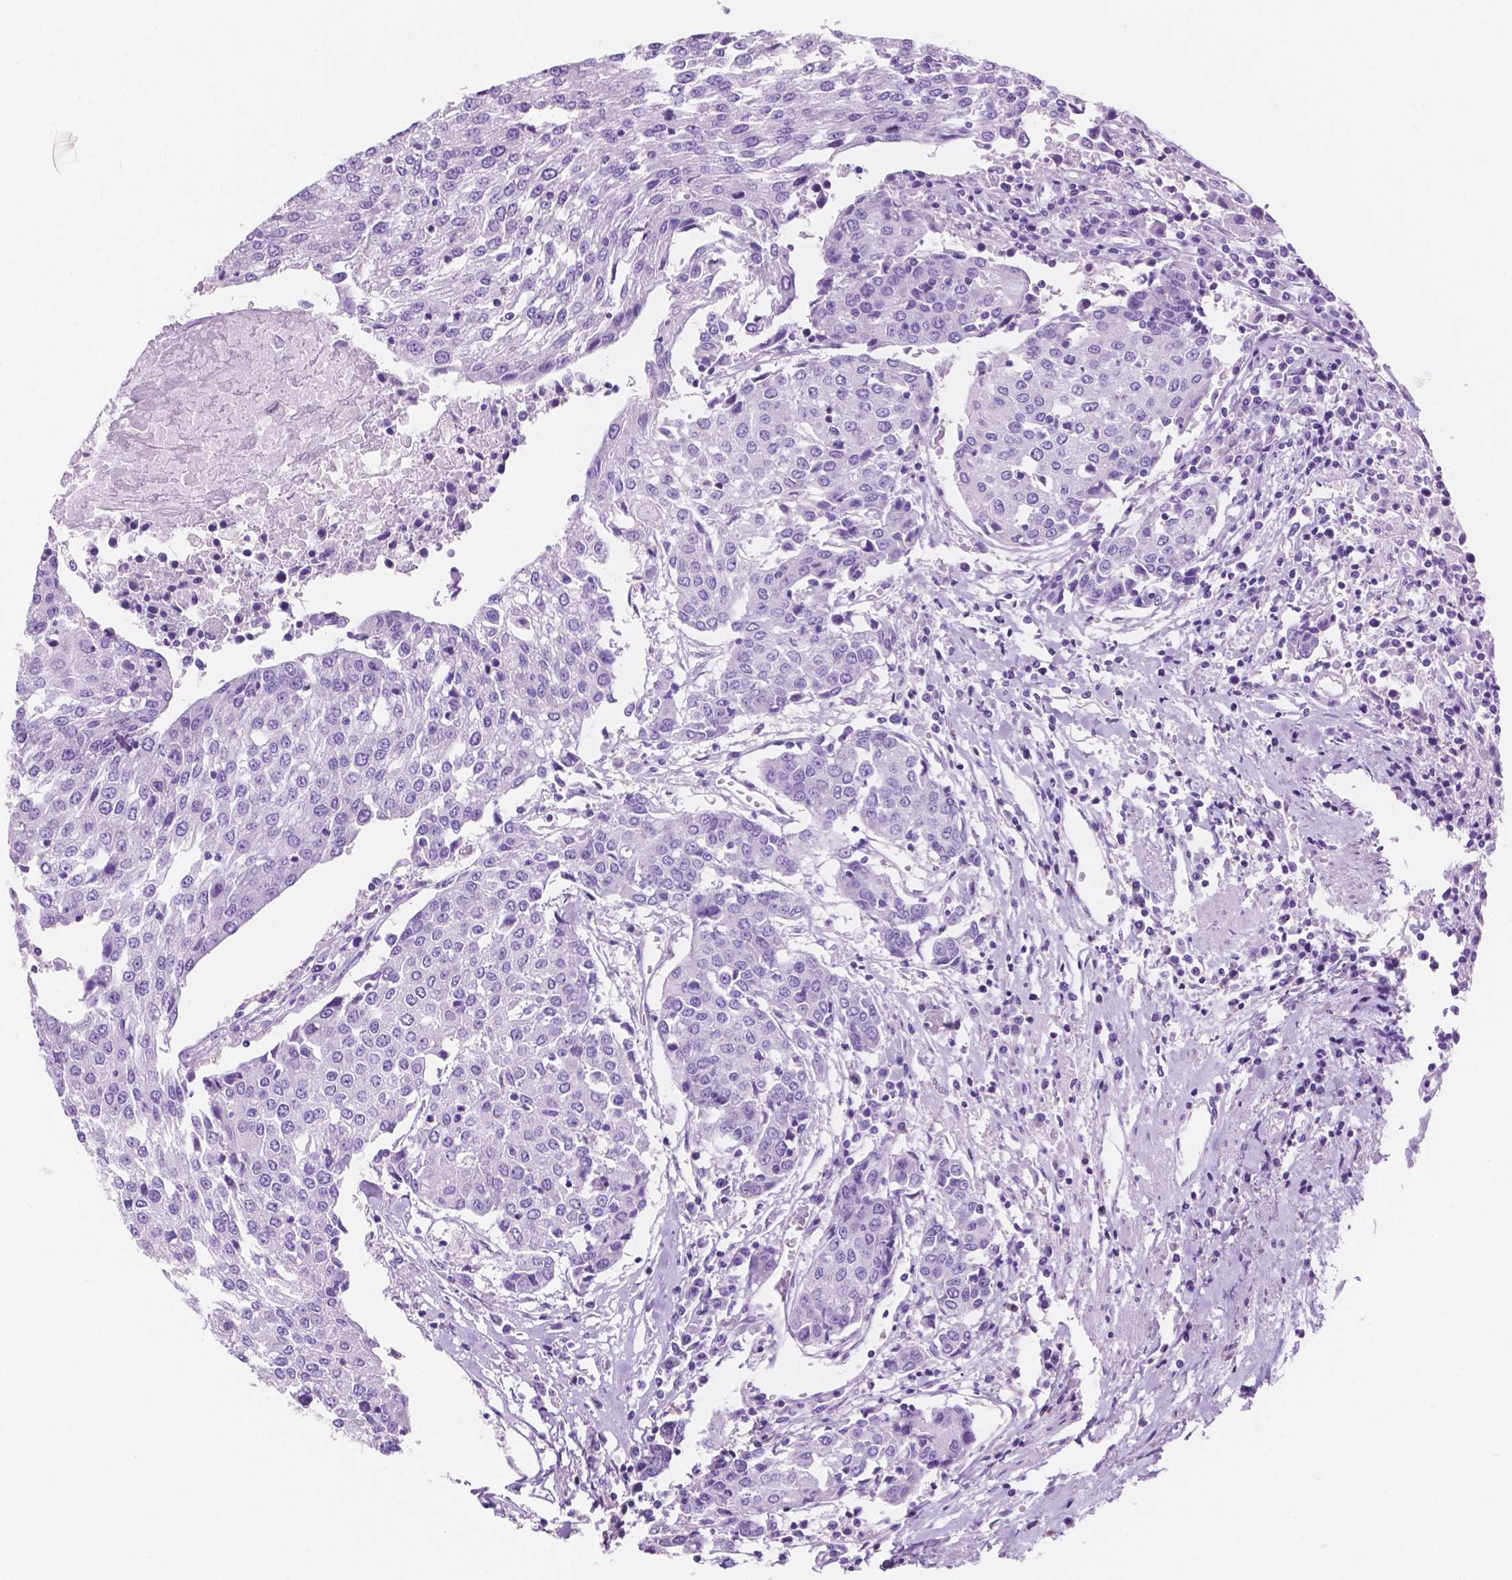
{"staining": {"intensity": "negative", "quantity": "none", "location": "none"}, "tissue": "urothelial cancer", "cell_type": "Tumor cells", "image_type": "cancer", "snomed": [{"axis": "morphology", "description": "Urothelial carcinoma, High grade"}, {"axis": "topography", "description": "Urinary bladder"}], "caption": "Urothelial cancer was stained to show a protein in brown. There is no significant positivity in tumor cells. (Brightfield microscopy of DAB IHC at high magnification).", "gene": "IGFN1", "patient": {"sex": "female", "age": 85}}